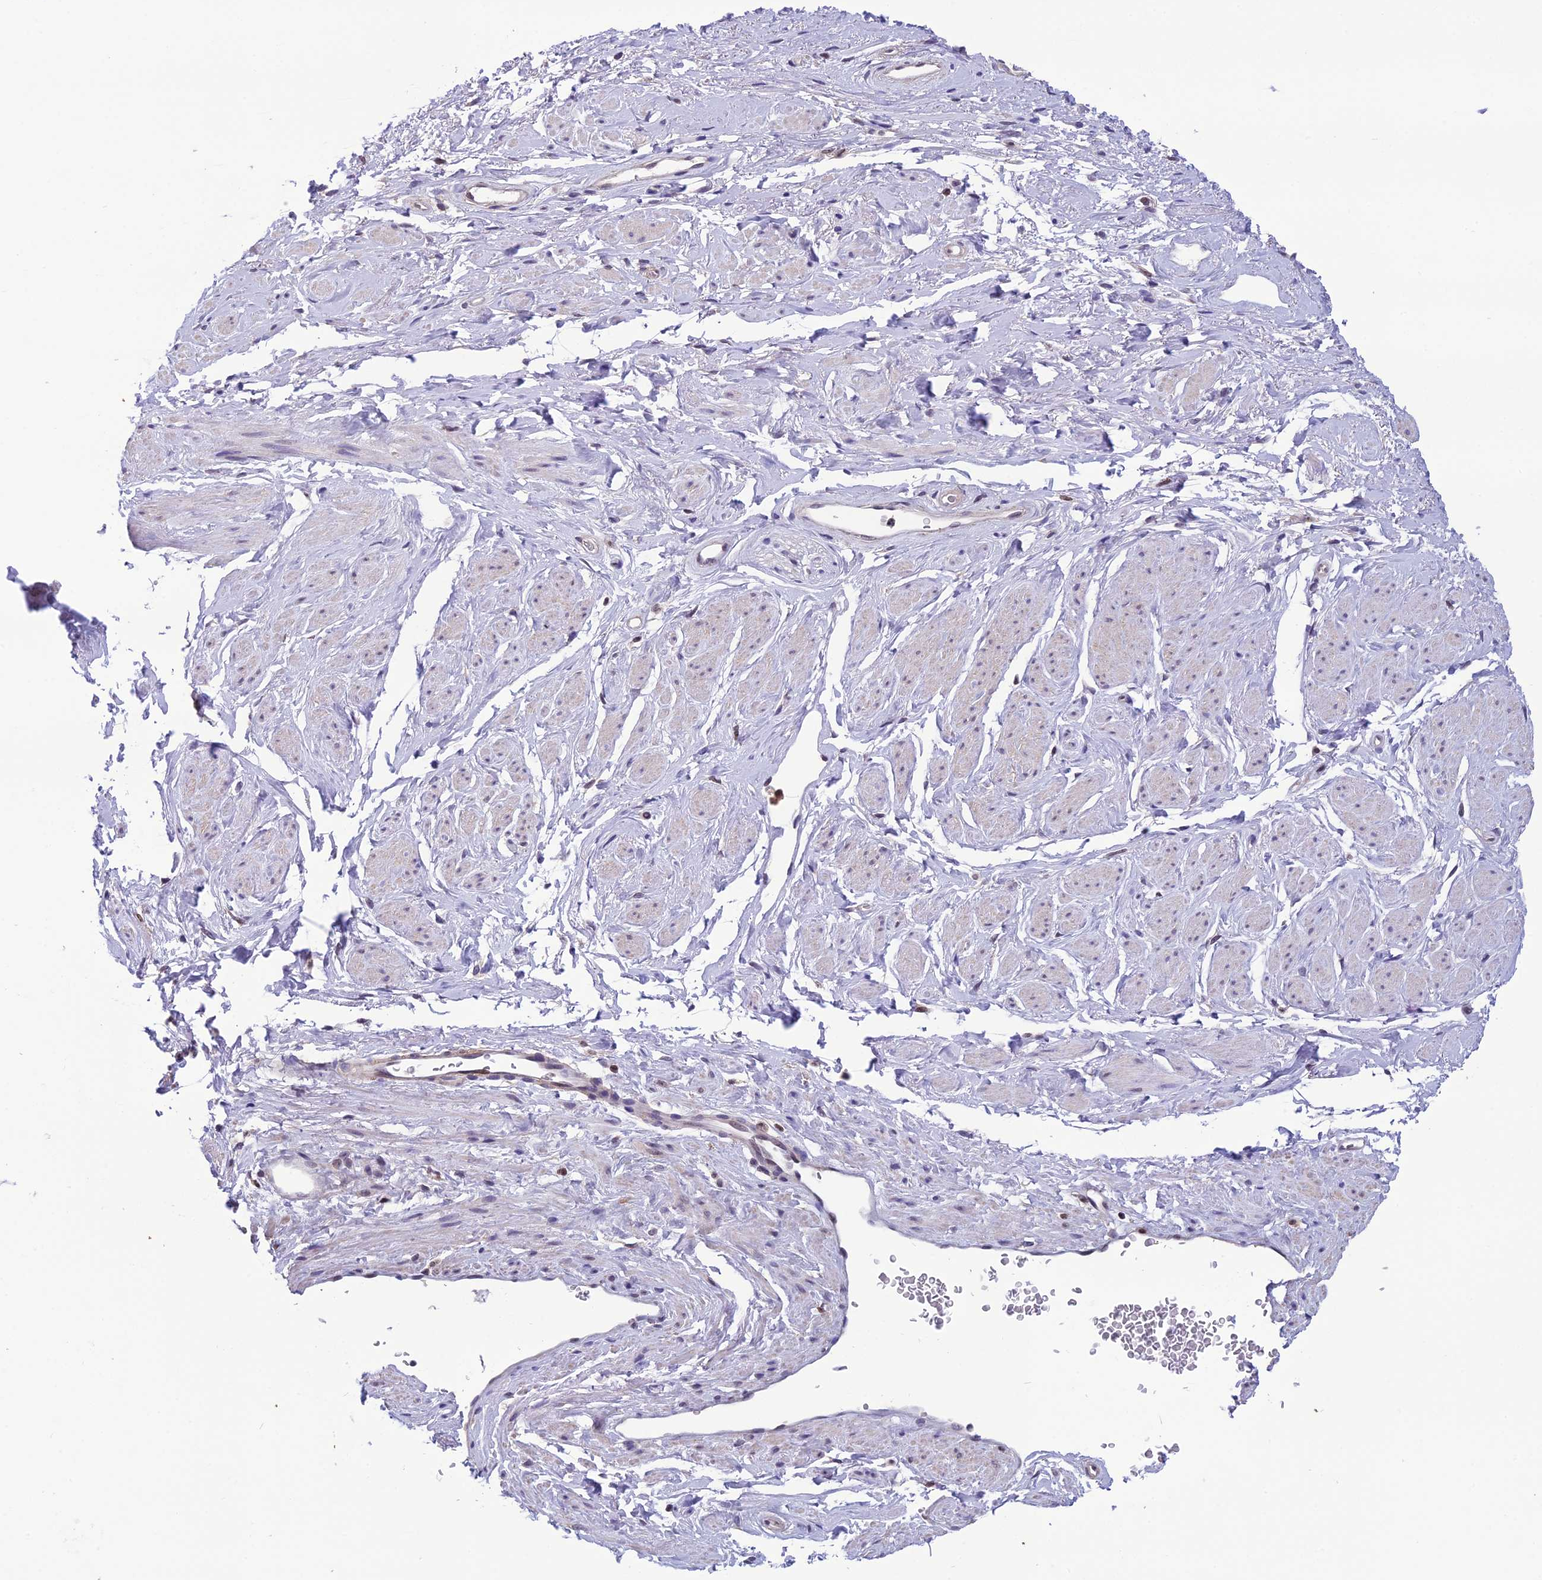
{"staining": {"intensity": "negative", "quantity": "none", "location": "none"}, "tissue": "adipose tissue", "cell_type": "Adipocytes", "image_type": "normal", "snomed": [{"axis": "morphology", "description": "Normal tissue, NOS"}, {"axis": "morphology", "description": "Adenocarcinoma, NOS"}, {"axis": "topography", "description": "Rectum"}, {"axis": "topography", "description": "Vagina"}, {"axis": "topography", "description": "Peripheral nerve tissue"}], "caption": "Protein analysis of benign adipose tissue displays no significant expression in adipocytes. (DAB immunohistochemistry (IHC) visualized using brightfield microscopy, high magnification).", "gene": "MIS12", "patient": {"sex": "female", "age": 71}}